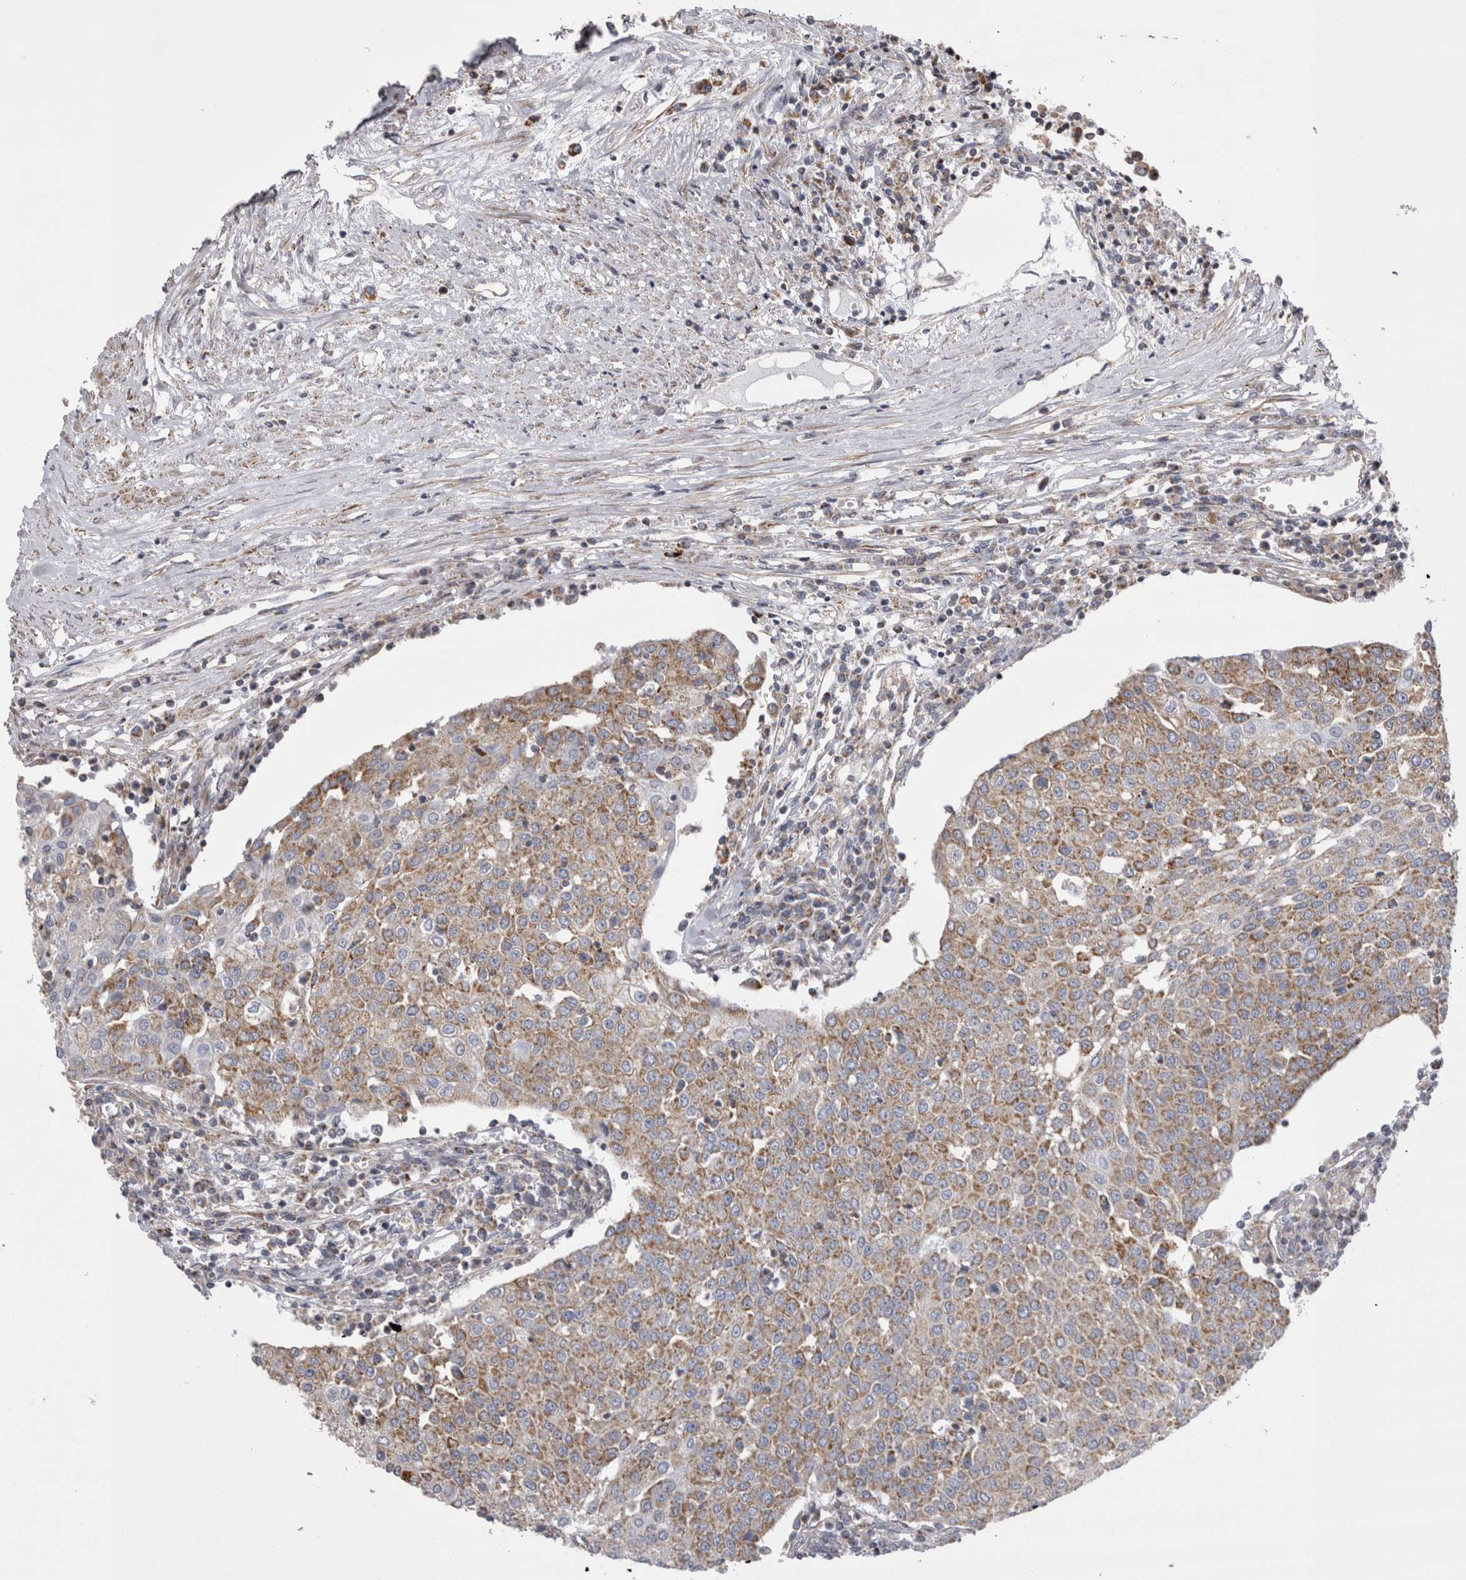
{"staining": {"intensity": "moderate", "quantity": ">75%", "location": "cytoplasmic/membranous"}, "tissue": "urothelial cancer", "cell_type": "Tumor cells", "image_type": "cancer", "snomed": [{"axis": "morphology", "description": "Urothelial carcinoma, High grade"}, {"axis": "topography", "description": "Urinary bladder"}], "caption": "A brown stain labels moderate cytoplasmic/membranous staining of a protein in human urothelial cancer tumor cells.", "gene": "TSPOAP1", "patient": {"sex": "female", "age": 85}}